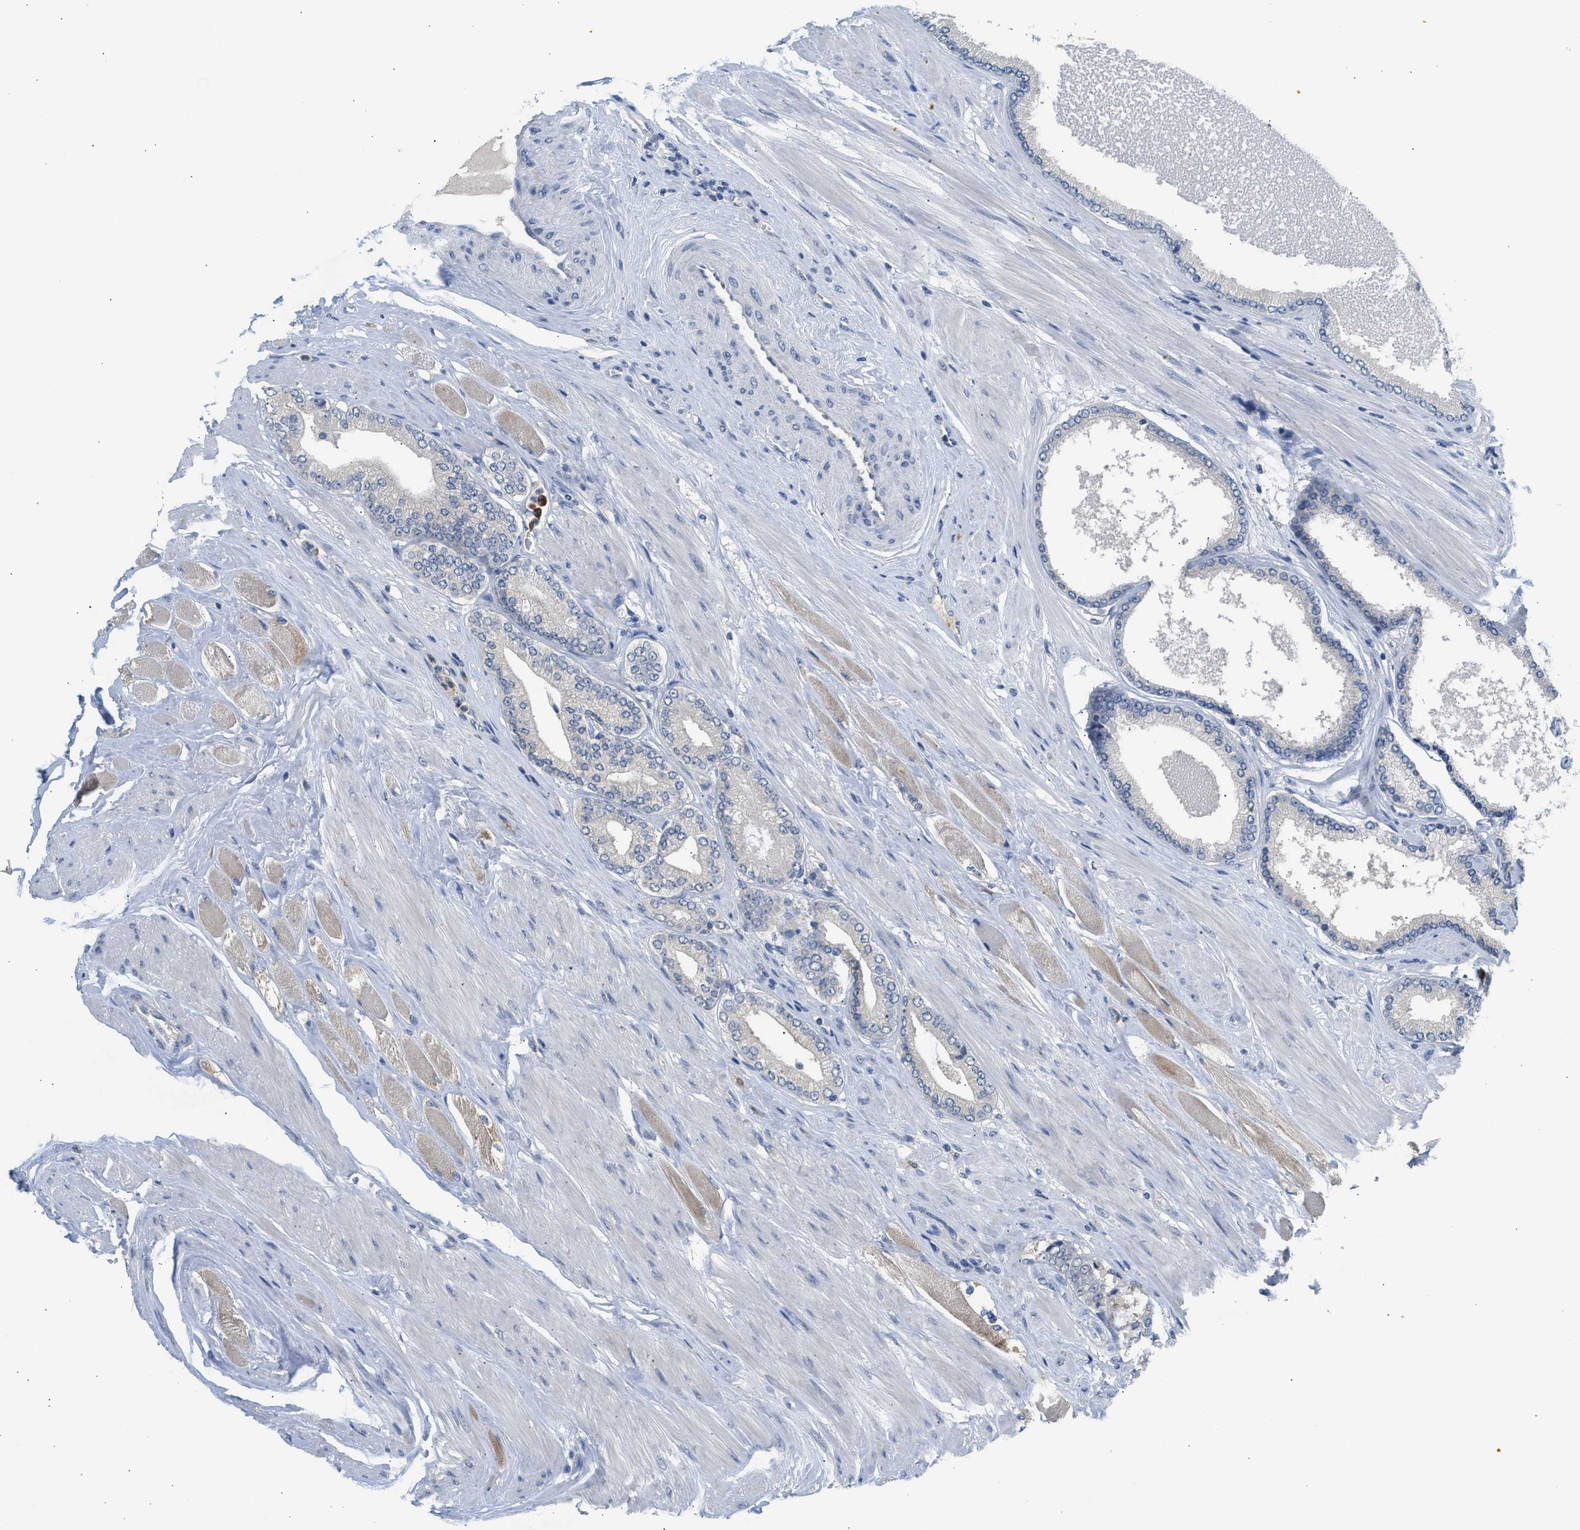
{"staining": {"intensity": "negative", "quantity": "none", "location": "none"}, "tissue": "prostate cancer", "cell_type": "Tumor cells", "image_type": "cancer", "snomed": [{"axis": "morphology", "description": "Adenocarcinoma, High grade"}, {"axis": "topography", "description": "Prostate"}], "caption": "This is a micrograph of immunohistochemistry (IHC) staining of high-grade adenocarcinoma (prostate), which shows no positivity in tumor cells.", "gene": "RHBDF2", "patient": {"sex": "male", "age": 61}}